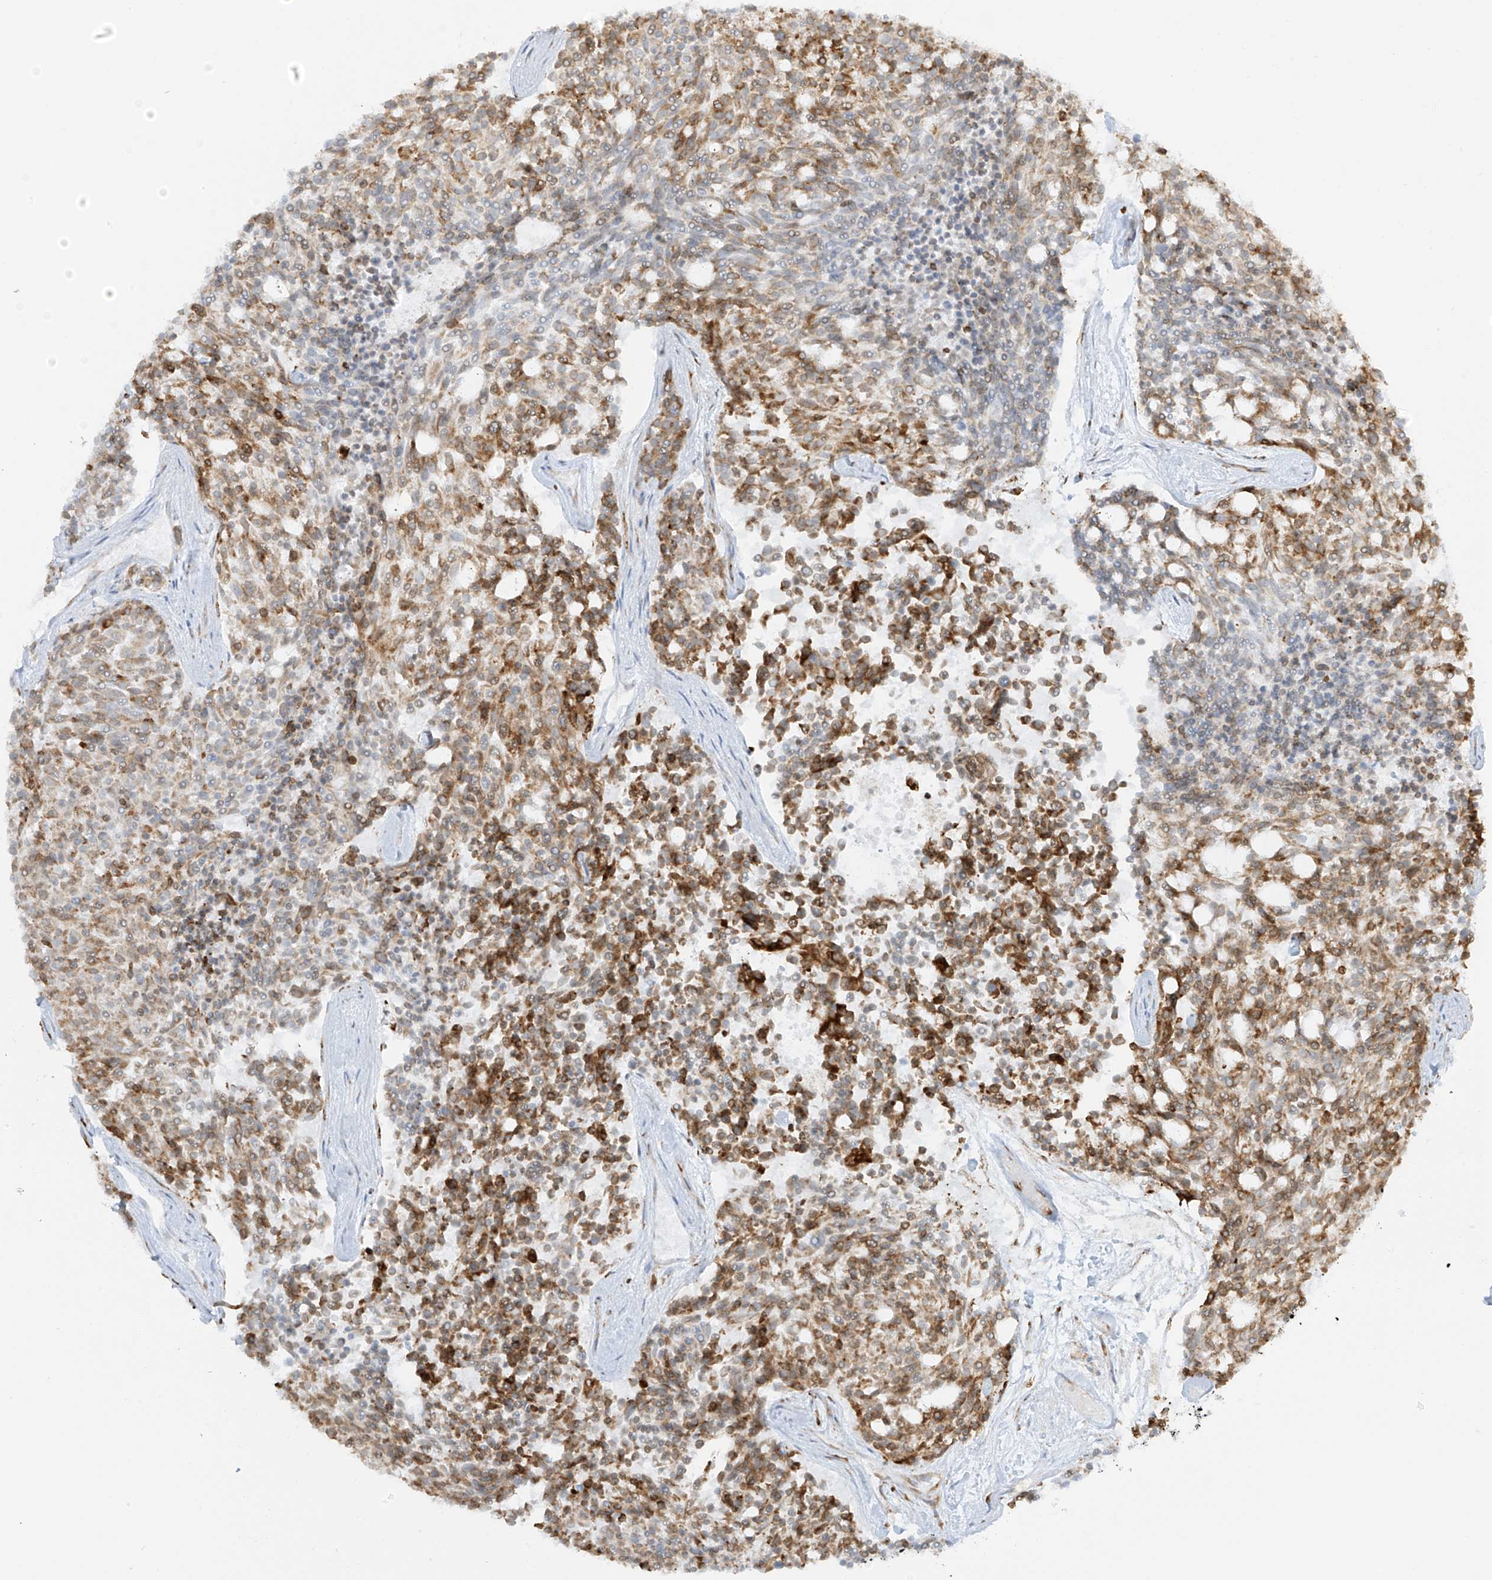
{"staining": {"intensity": "moderate", "quantity": "25%-75%", "location": "cytoplasmic/membranous"}, "tissue": "carcinoid", "cell_type": "Tumor cells", "image_type": "cancer", "snomed": [{"axis": "morphology", "description": "Carcinoid, malignant, NOS"}, {"axis": "topography", "description": "Pancreas"}], "caption": "The immunohistochemical stain highlights moderate cytoplasmic/membranous positivity in tumor cells of carcinoid (malignant) tissue. Immunohistochemistry stains the protein in brown and the nuclei are stained blue.", "gene": "LRRC59", "patient": {"sex": "female", "age": 54}}